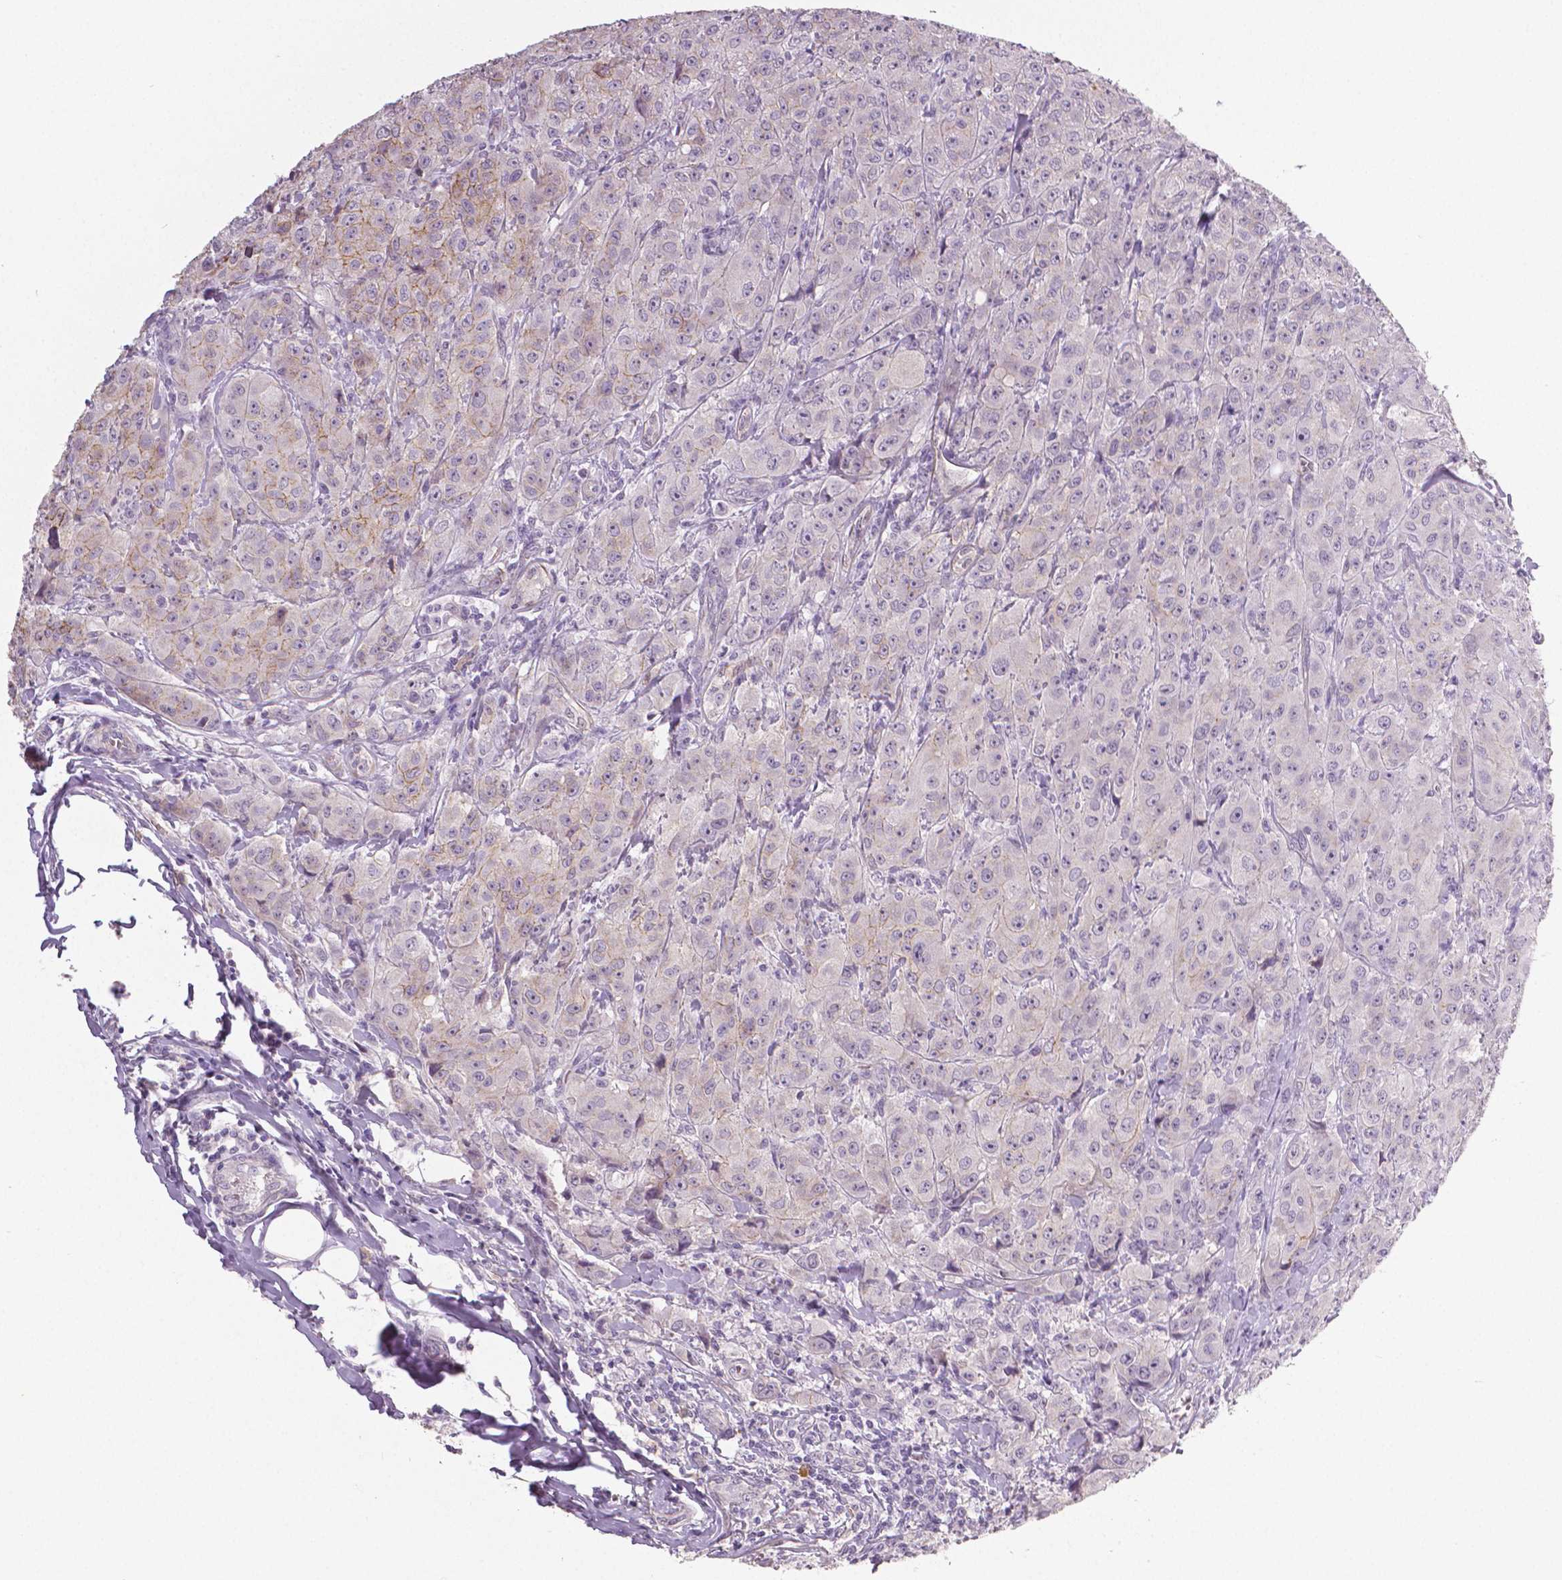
{"staining": {"intensity": "negative", "quantity": "none", "location": "none"}, "tissue": "breast cancer", "cell_type": "Tumor cells", "image_type": "cancer", "snomed": [{"axis": "morphology", "description": "Duct carcinoma"}, {"axis": "topography", "description": "Breast"}], "caption": "Invasive ductal carcinoma (breast) stained for a protein using immunohistochemistry (IHC) shows no positivity tumor cells.", "gene": "FLT1", "patient": {"sex": "female", "age": 43}}